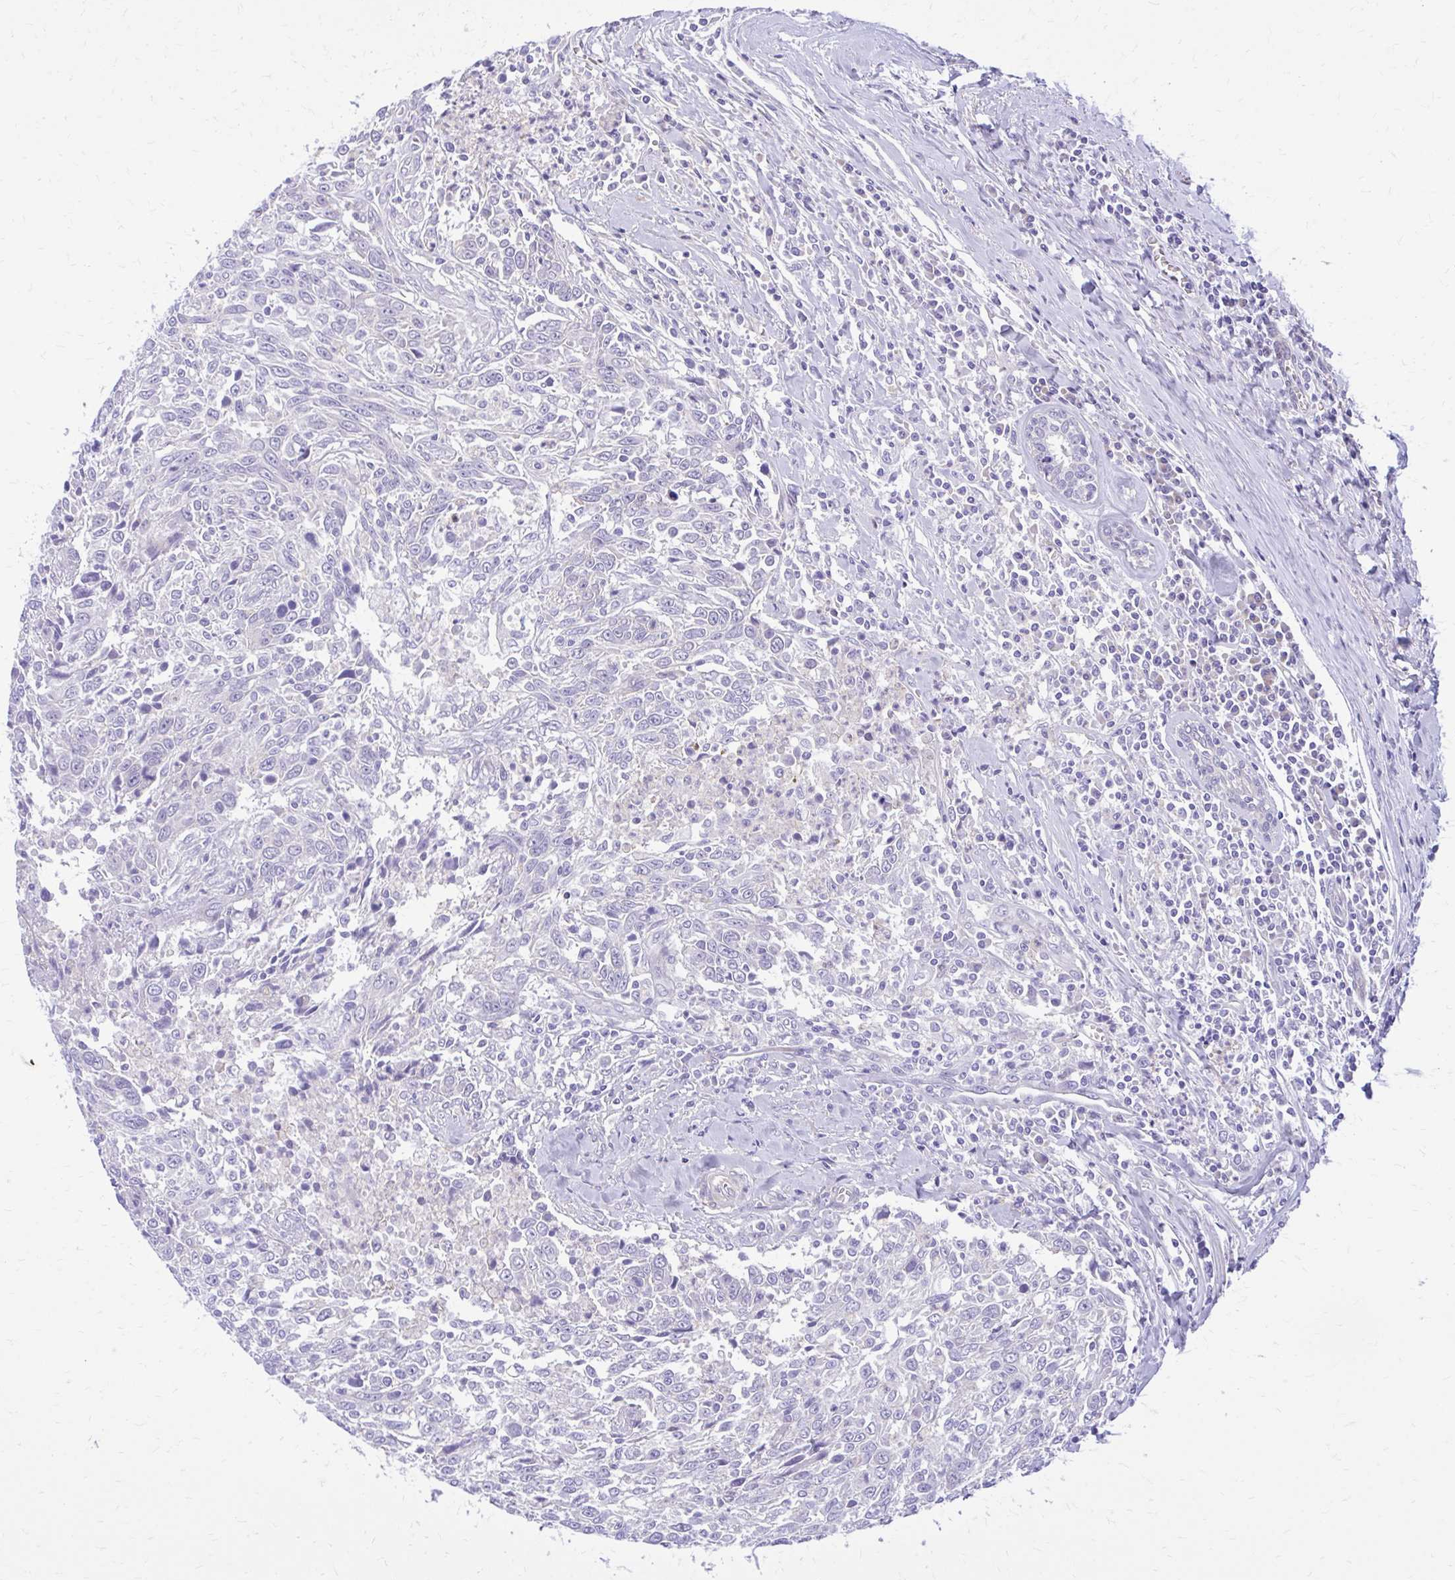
{"staining": {"intensity": "negative", "quantity": "none", "location": "none"}, "tissue": "breast cancer", "cell_type": "Tumor cells", "image_type": "cancer", "snomed": [{"axis": "morphology", "description": "Duct carcinoma"}, {"axis": "topography", "description": "Breast"}], "caption": "A high-resolution image shows immunohistochemistry staining of intraductal carcinoma (breast), which demonstrates no significant expression in tumor cells.", "gene": "ADAMTSL1", "patient": {"sex": "female", "age": 50}}